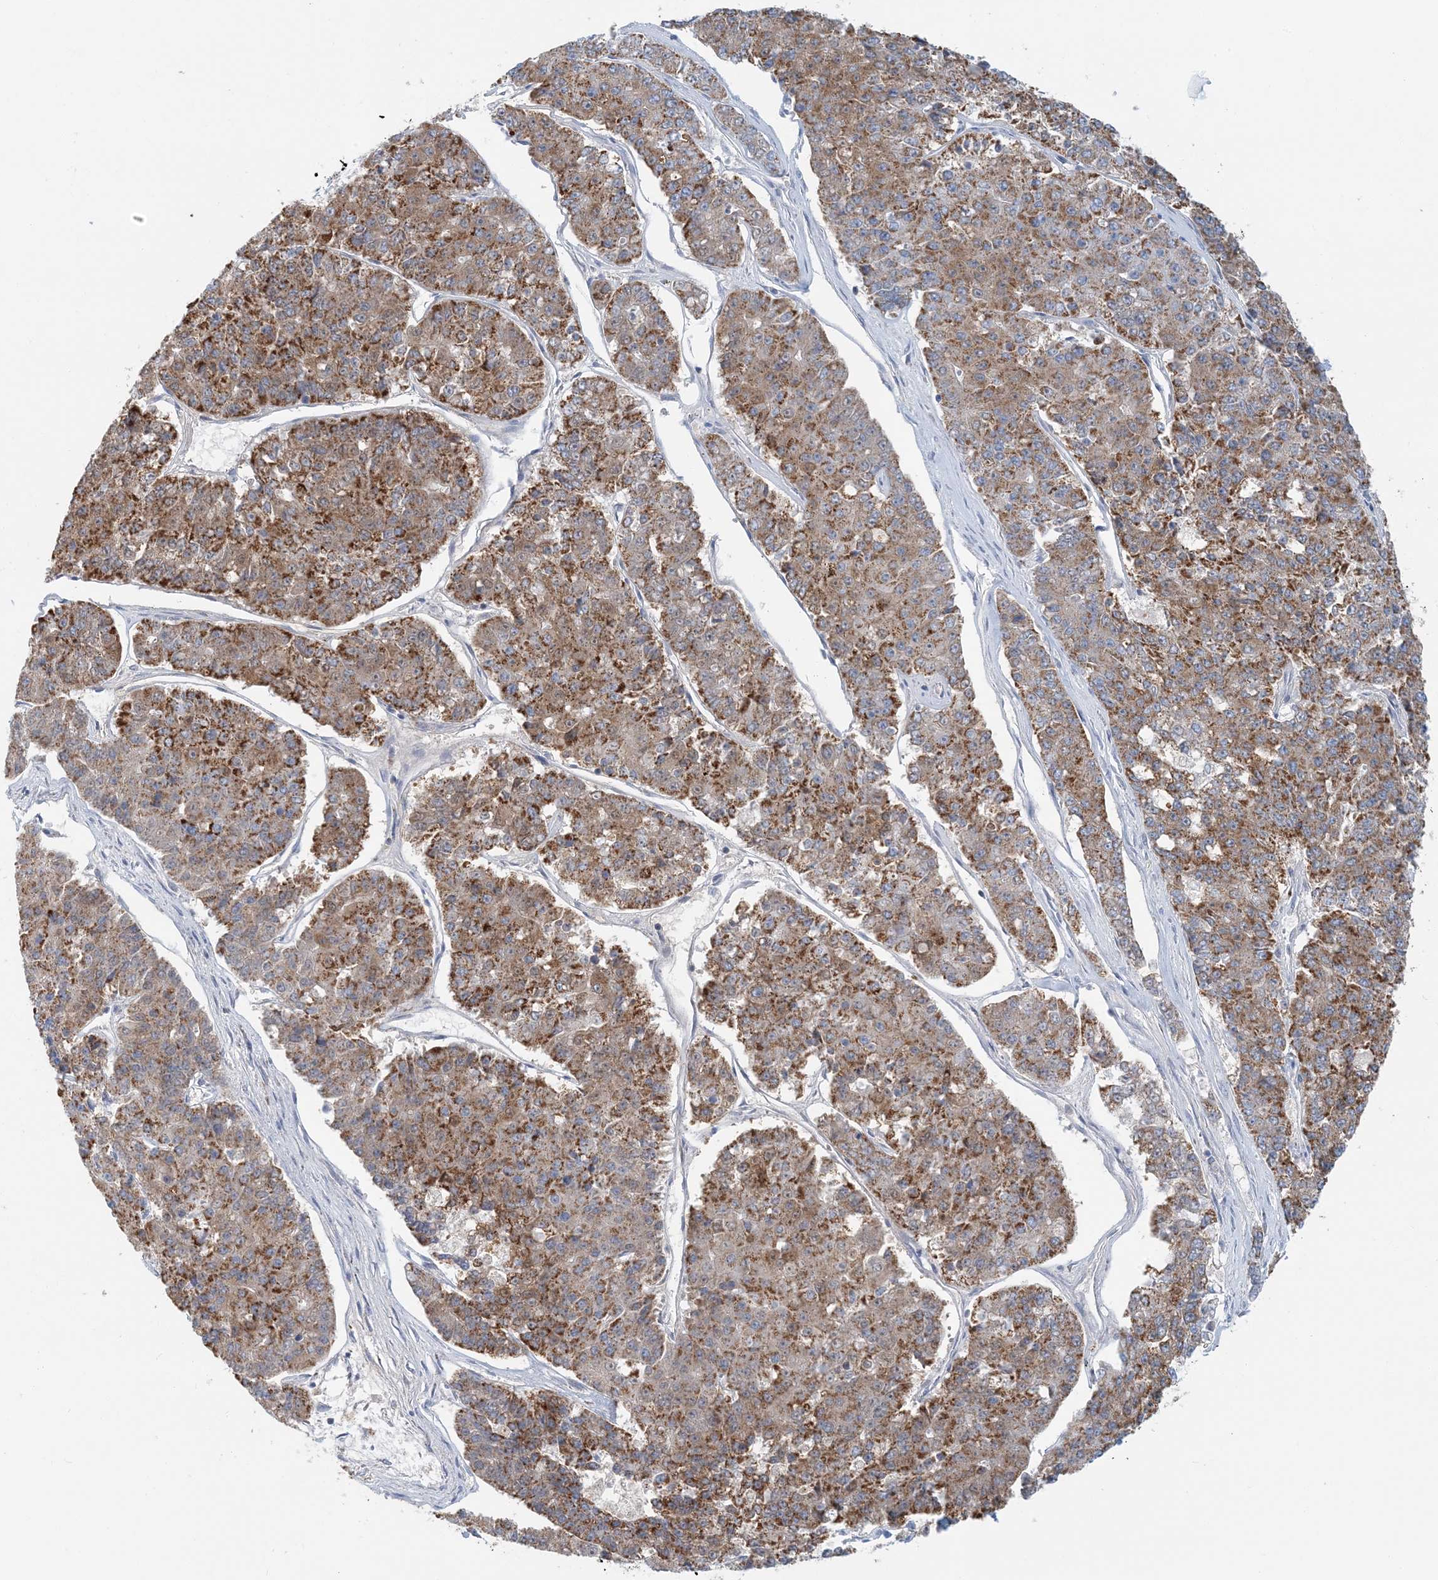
{"staining": {"intensity": "strong", "quantity": ">75%", "location": "cytoplasmic/membranous"}, "tissue": "pancreatic cancer", "cell_type": "Tumor cells", "image_type": "cancer", "snomed": [{"axis": "morphology", "description": "Adenocarcinoma, NOS"}, {"axis": "topography", "description": "Pancreas"}], "caption": "Tumor cells reveal strong cytoplasmic/membranous expression in approximately >75% of cells in pancreatic adenocarcinoma.", "gene": "BDH1", "patient": {"sex": "male", "age": 50}}